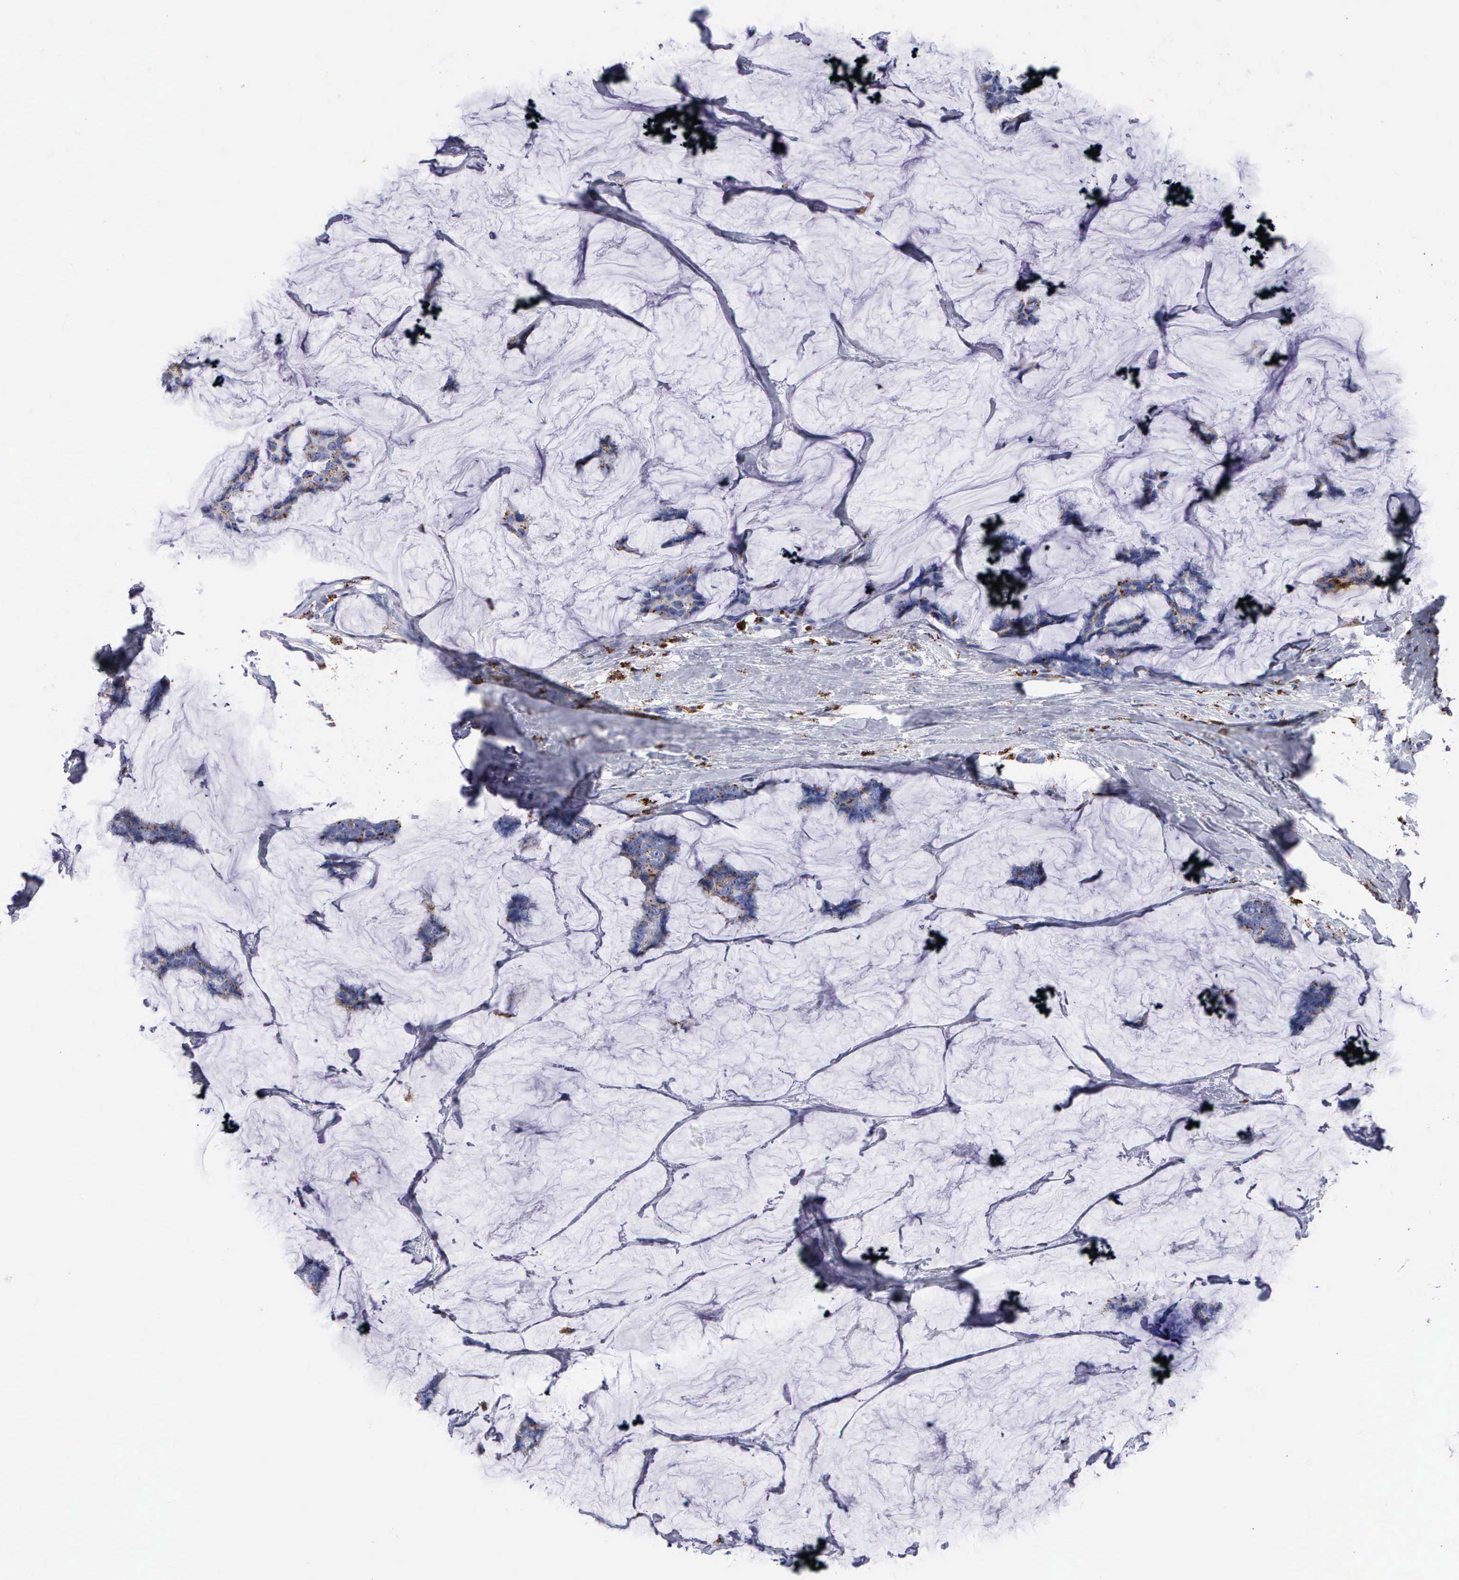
{"staining": {"intensity": "moderate", "quantity": "25%-75%", "location": "cytoplasmic/membranous"}, "tissue": "breast cancer", "cell_type": "Tumor cells", "image_type": "cancer", "snomed": [{"axis": "morphology", "description": "Normal tissue, NOS"}, {"axis": "morphology", "description": "Duct carcinoma"}, {"axis": "topography", "description": "Breast"}], "caption": "Immunohistochemical staining of infiltrating ductal carcinoma (breast) demonstrates moderate cytoplasmic/membranous protein positivity in approximately 25%-75% of tumor cells.", "gene": "CTSH", "patient": {"sex": "female", "age": 50}}